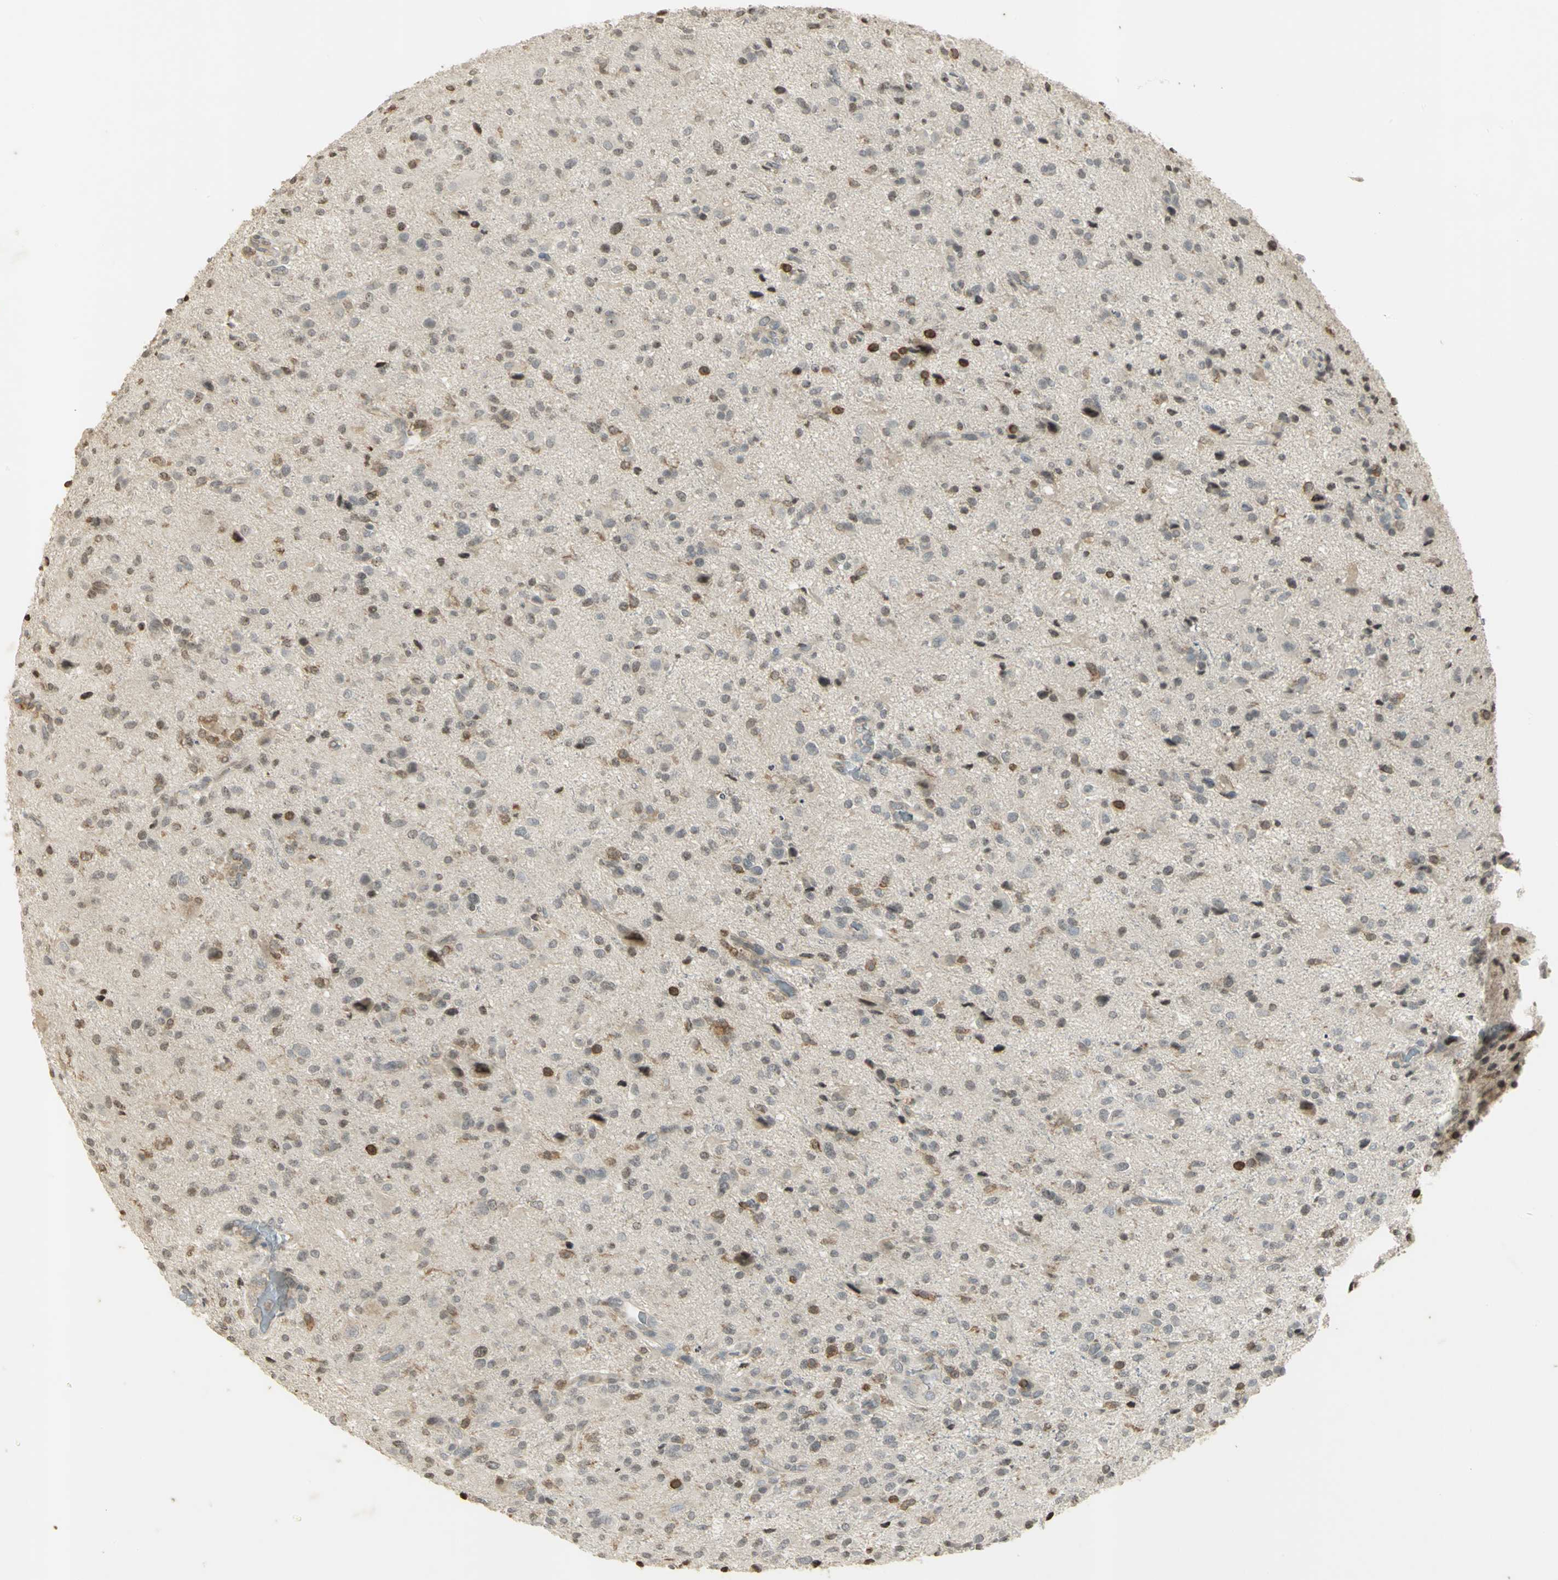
{"staining": {"intensity": "weak", "quantity": "25%-75%", "location": "cytoplasmic/membranous"}, "tissue": "glioma", "cell_type": "Tumor cells", "image_type": "cancer", "snomed": [{"axis": "morphology", "description": "Glioma, malignant, High grade"}, {"axis": "topography", "description": "Brain"}], "caption": "Malignant high-grade glioma stained with DAB (3,3'-diaminobenzidine) IHC shows low levels of weak cytoplasmic/membranous expression in about 25%-75% of tumor cells.", "gene": "IL16", "patient": {"sex": "male", "age": 71}}